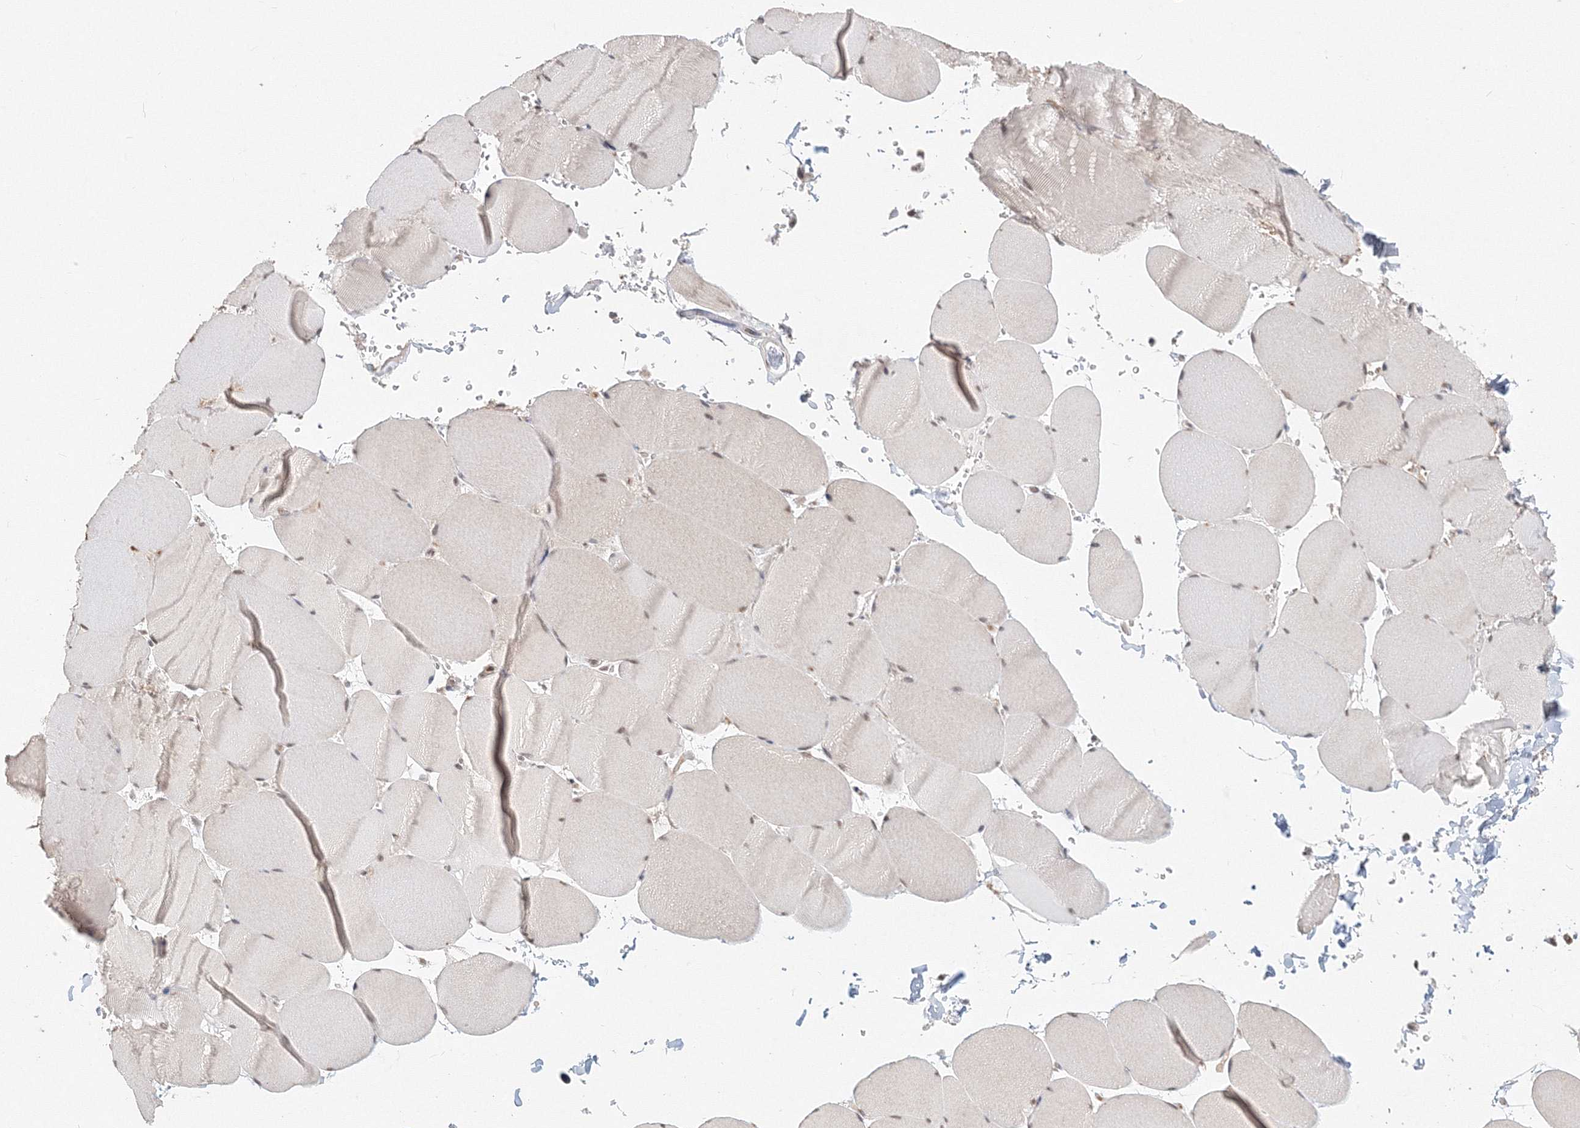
{"staining": {"intensity": "weak", "quantity": "25%-75%", "location": "nuclear"}, "tissue": "skeletal muscle", "cell_type": "Myocytes", "image_type": "normal", "snomed": [{"axis": "morphology", "description": "Normal tissue, NOS"}, {"axis": "topography", "description": "Skeletal muscle"}, {"axis": "topography", "description": "Head-Neck"}], "caption": "Approximately 25%-75% of myocytes in normal human skeletal muscle display weak nuclear protein staining as visualized by brown immunohistochemical staining.", "gene": "IWS1", "patient": {"sex": "male", "age": 66}}